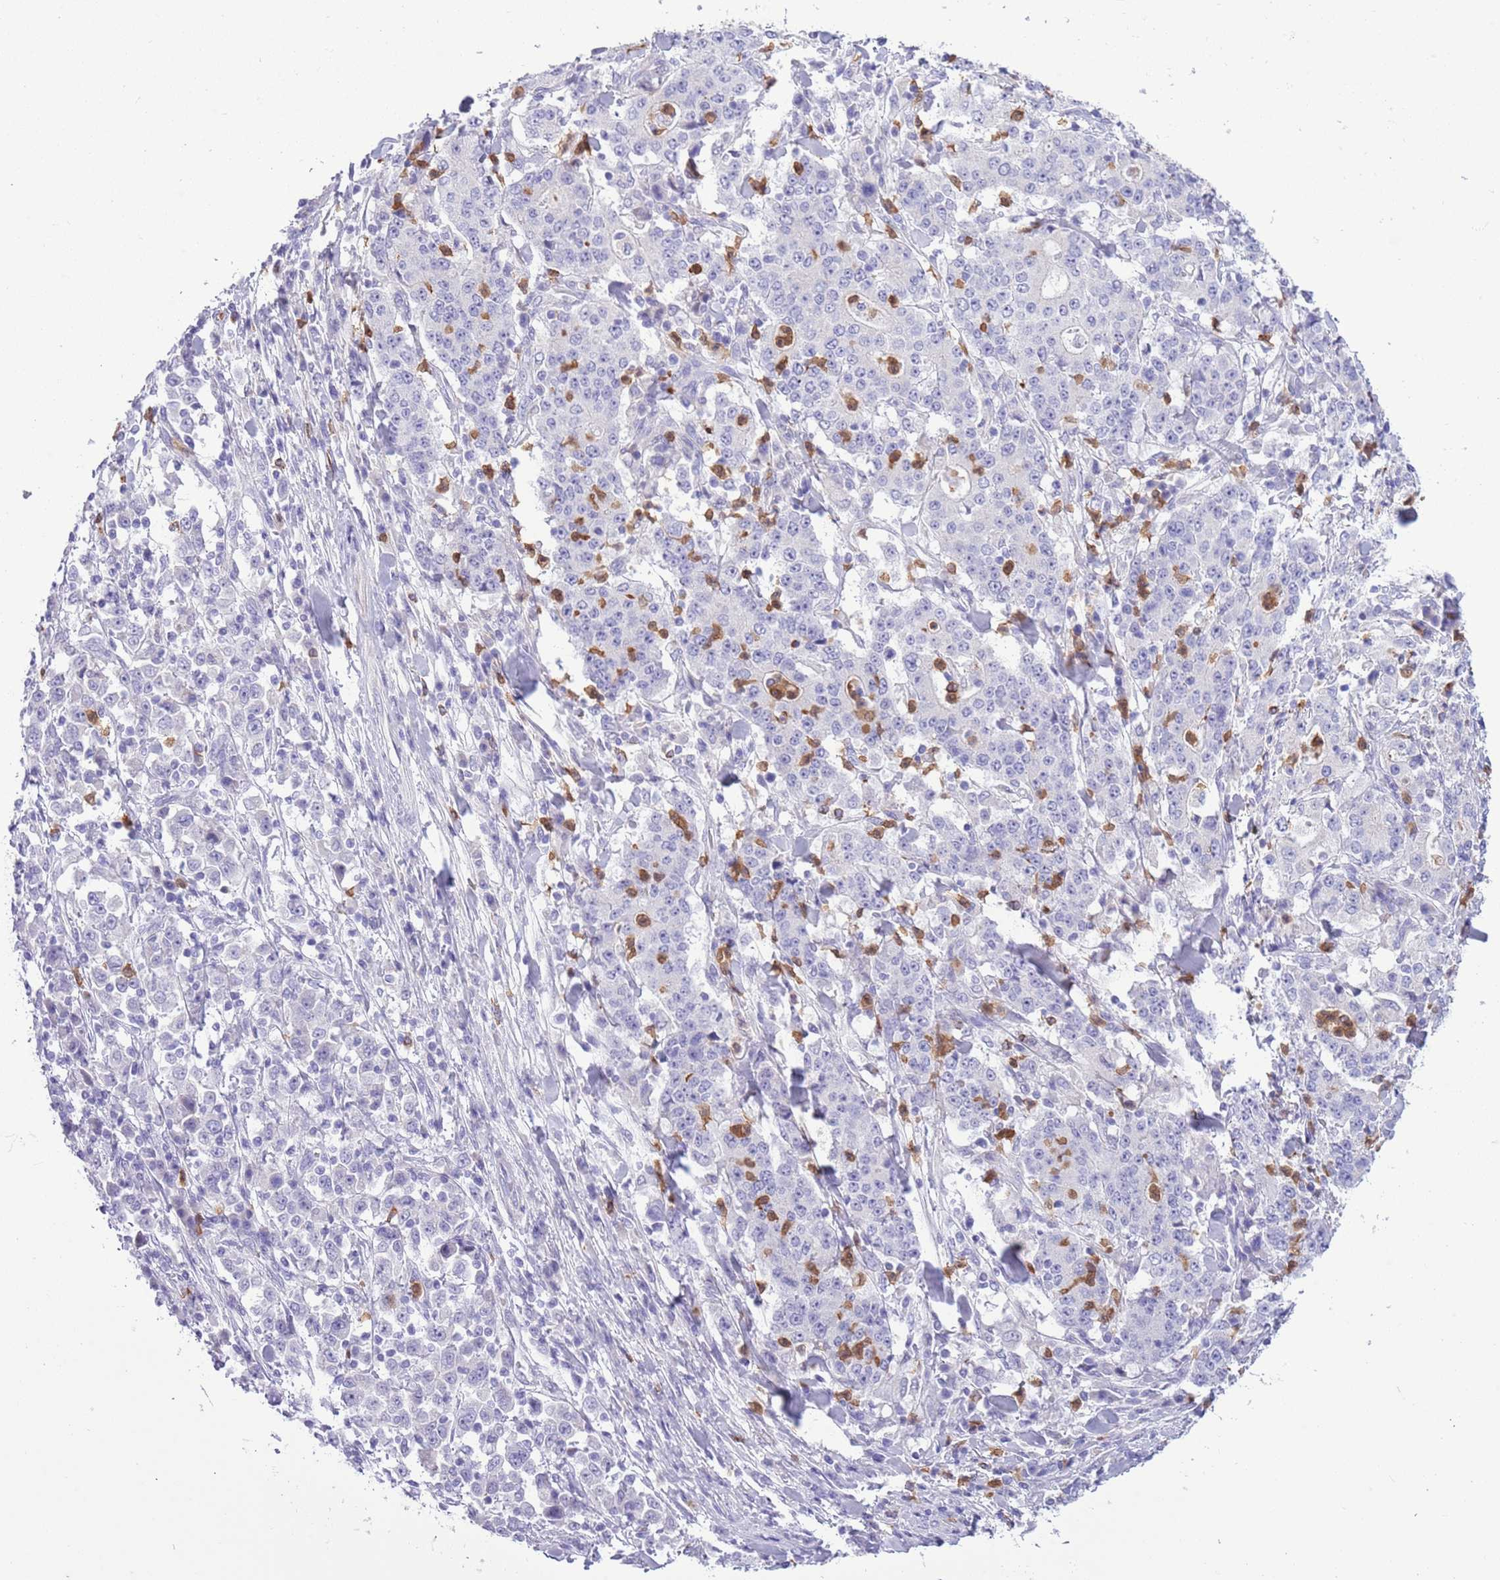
{"staining": {"intensity": "negative", "quantity": "none", "location": "none"}, "tissue": "stomach cancer", "cell_type": "Tumor cells", "image_type": "cancer", "snomed": [{"axis": "morphology", "description": "Normal tissue, NOS"}, {"axis": "morphology", "description": "Adenocarcinoma, NOS"}, {"axis": "topography", "description": "Stomach, upper"}, {"axis": "topography", "description": "Stomach"}], "caption": "Micrograph shows no significant protein expression in tumor cells of stomach cancer. (Brightfield microscopy of DAB immunohistochemistry (IHC) at high magnification).", "gene": "OR6M1", "patient": {"sex": "male", "age": 59}}